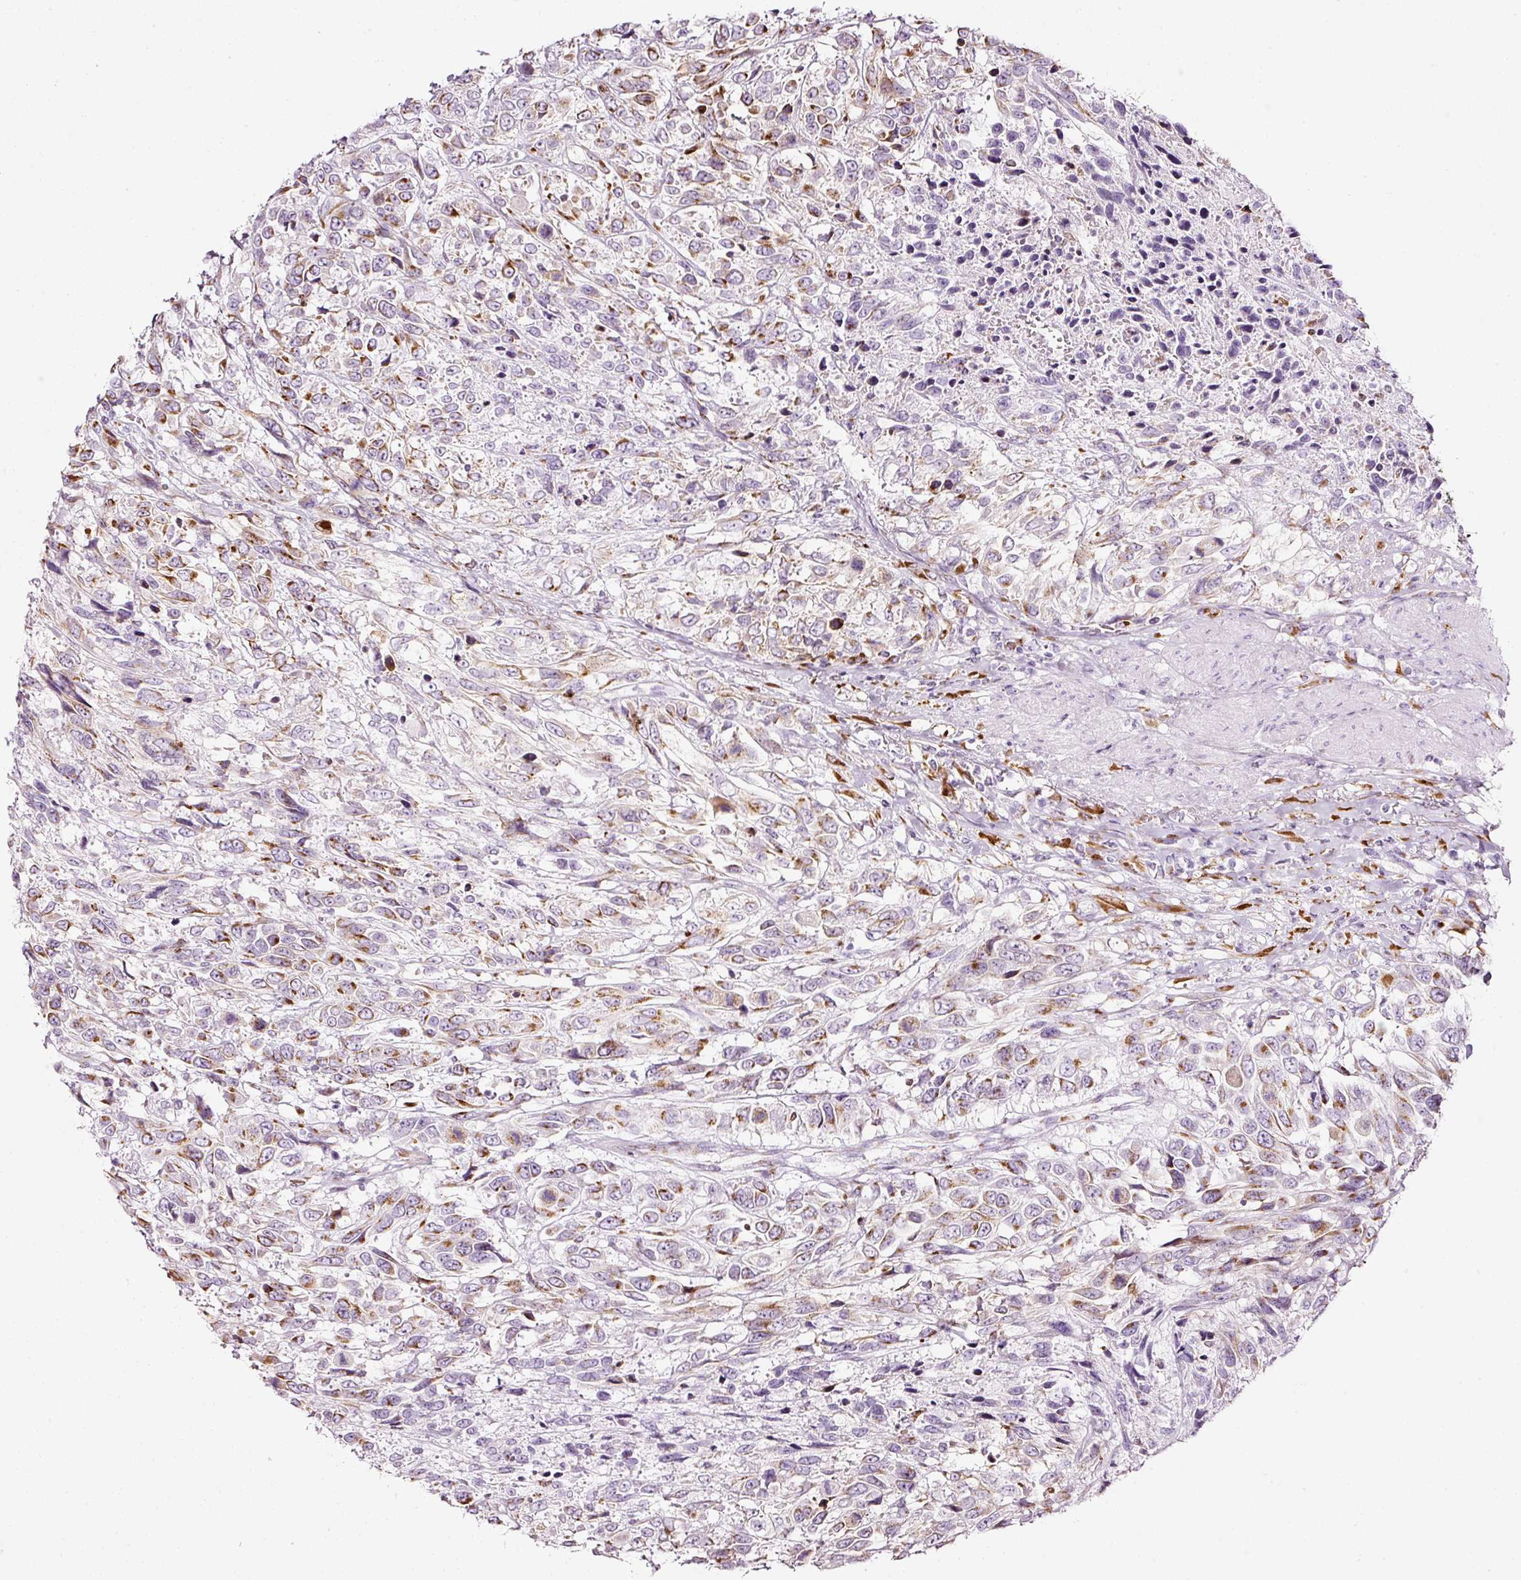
{"staining": {"intensity": "moderate", "quantity": ">75%", "location": "cytoplasmic/membranous"}, "tissue": "urothelial cancer", "cell_type": "Tumor cells", "image_type": "cancer", "snomed": [{"axis": "morphology", "description": "Urothelial carcinoma, High grade"}, {"axis": "topography", "description": "Urinary bladder"}], "caption": "High-grade urothelial carcinoma tissue reveals moderate cytoplasmic/membranous positivity in about >75% of tumor cells, visualized by immunohistochemistry. (DAB IHC with brightfield microscopy, high magnification).", "gene": "SDF4", "patient": {"sex": "female", "age": 70}}